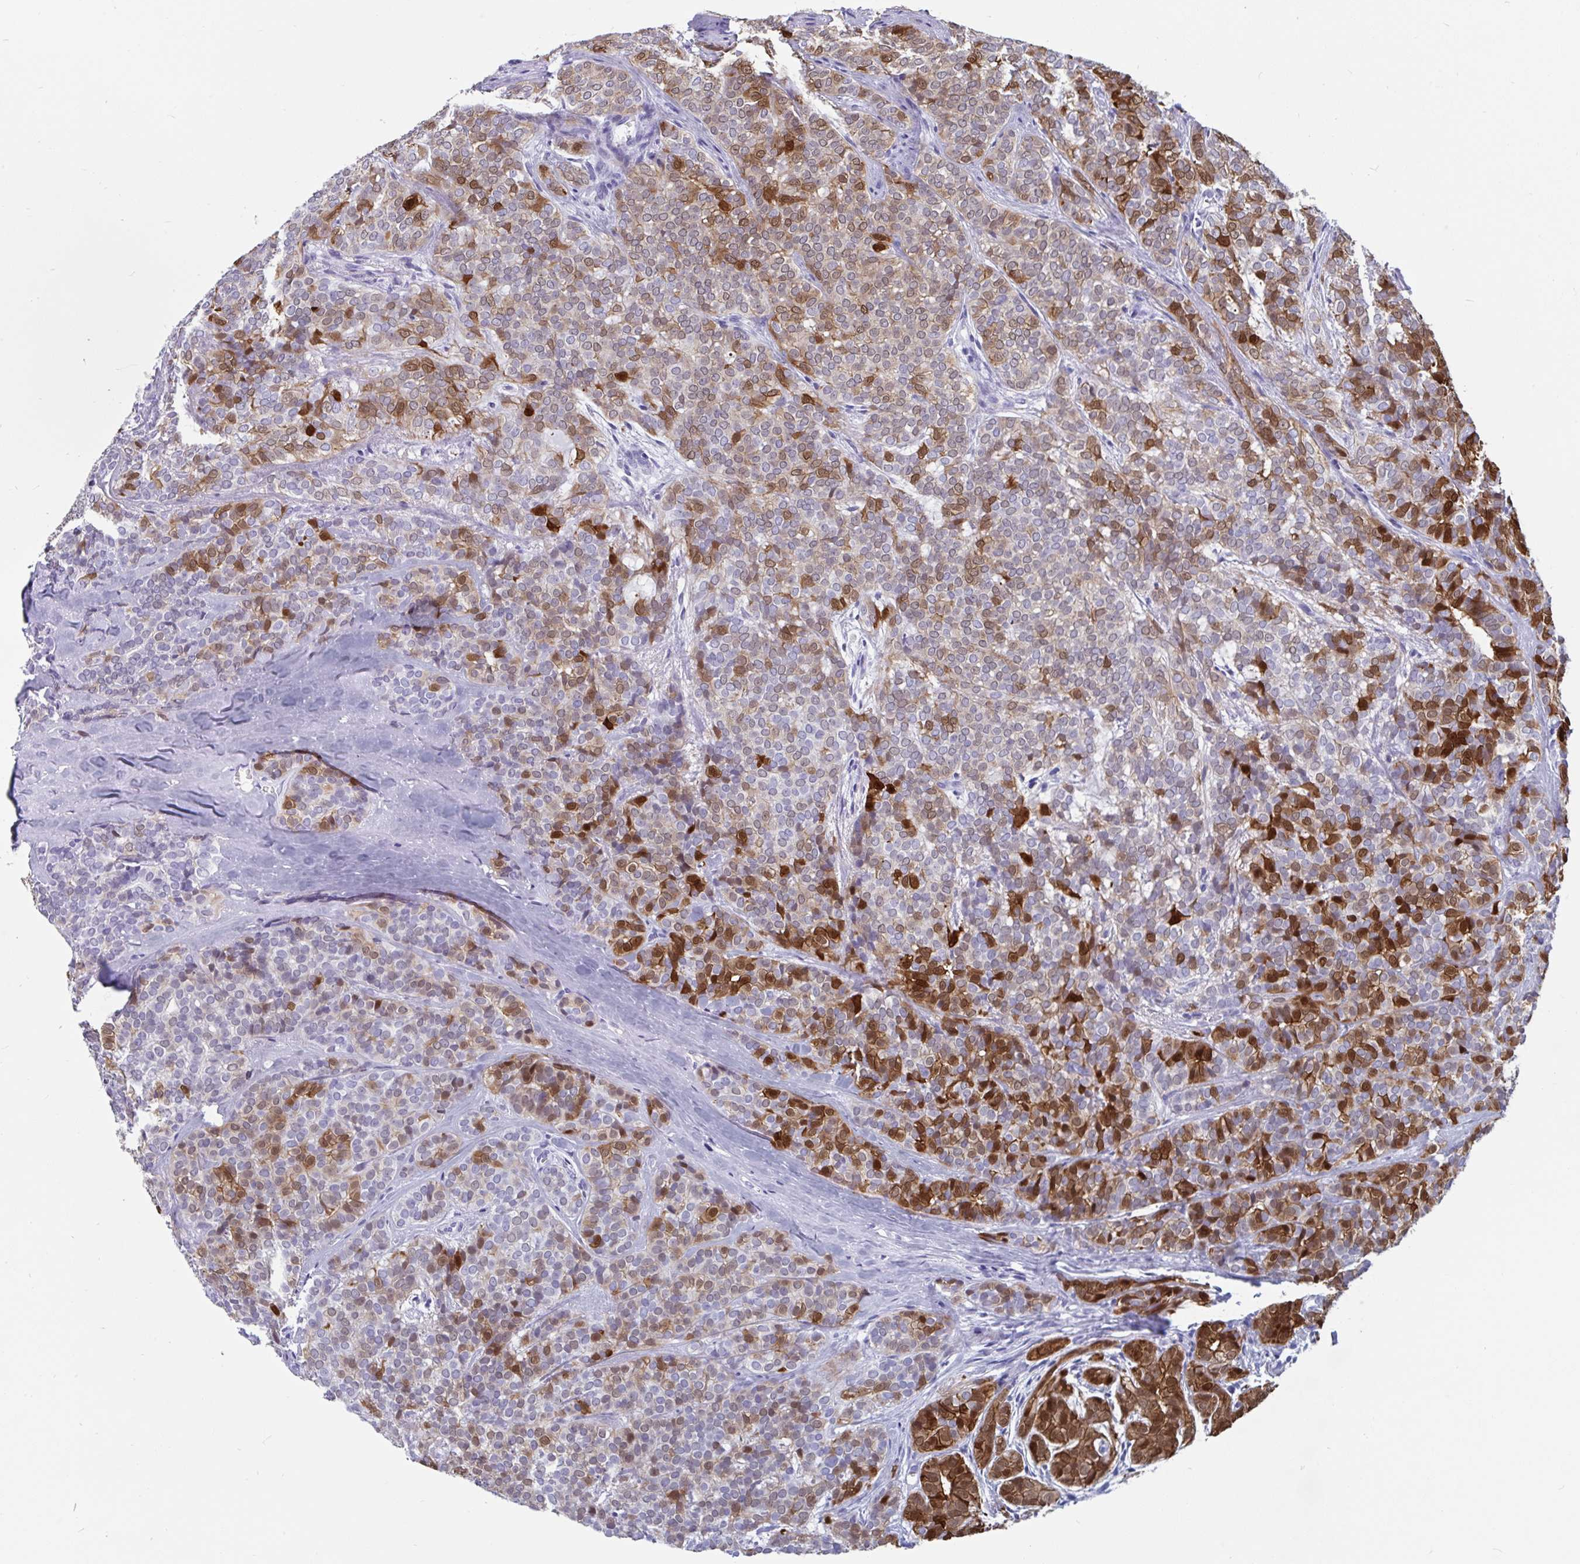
{"staining": {"intensity": "moderate", "quantity": "25%-75%", "location": "cytoplasmic/membranous,nuclear"}, "tissue": "head and neck cancer", "cell_type": "Tumor cells", "image_type": "cancer", "snomed": [{"axis": "morphology", "description": "Normal tissue, NOS"}, {"axis": "morphology", "description": "Adenocarcinoma, NOS"}, {"axis": "topography", "description": "Oral tissue"}, {"axis": "topography", "description": "Head-Neck"}], "caption": "There is medium levels of moderate cytoplasmic/membranous and nuclear staining in tumor cells of head and neck cancer (adenocarcinoma), as demonstrated by immunohistochemical staining (brown color).", "gene": "GKN2", "patient": {"sex": "female", "age": 57}}